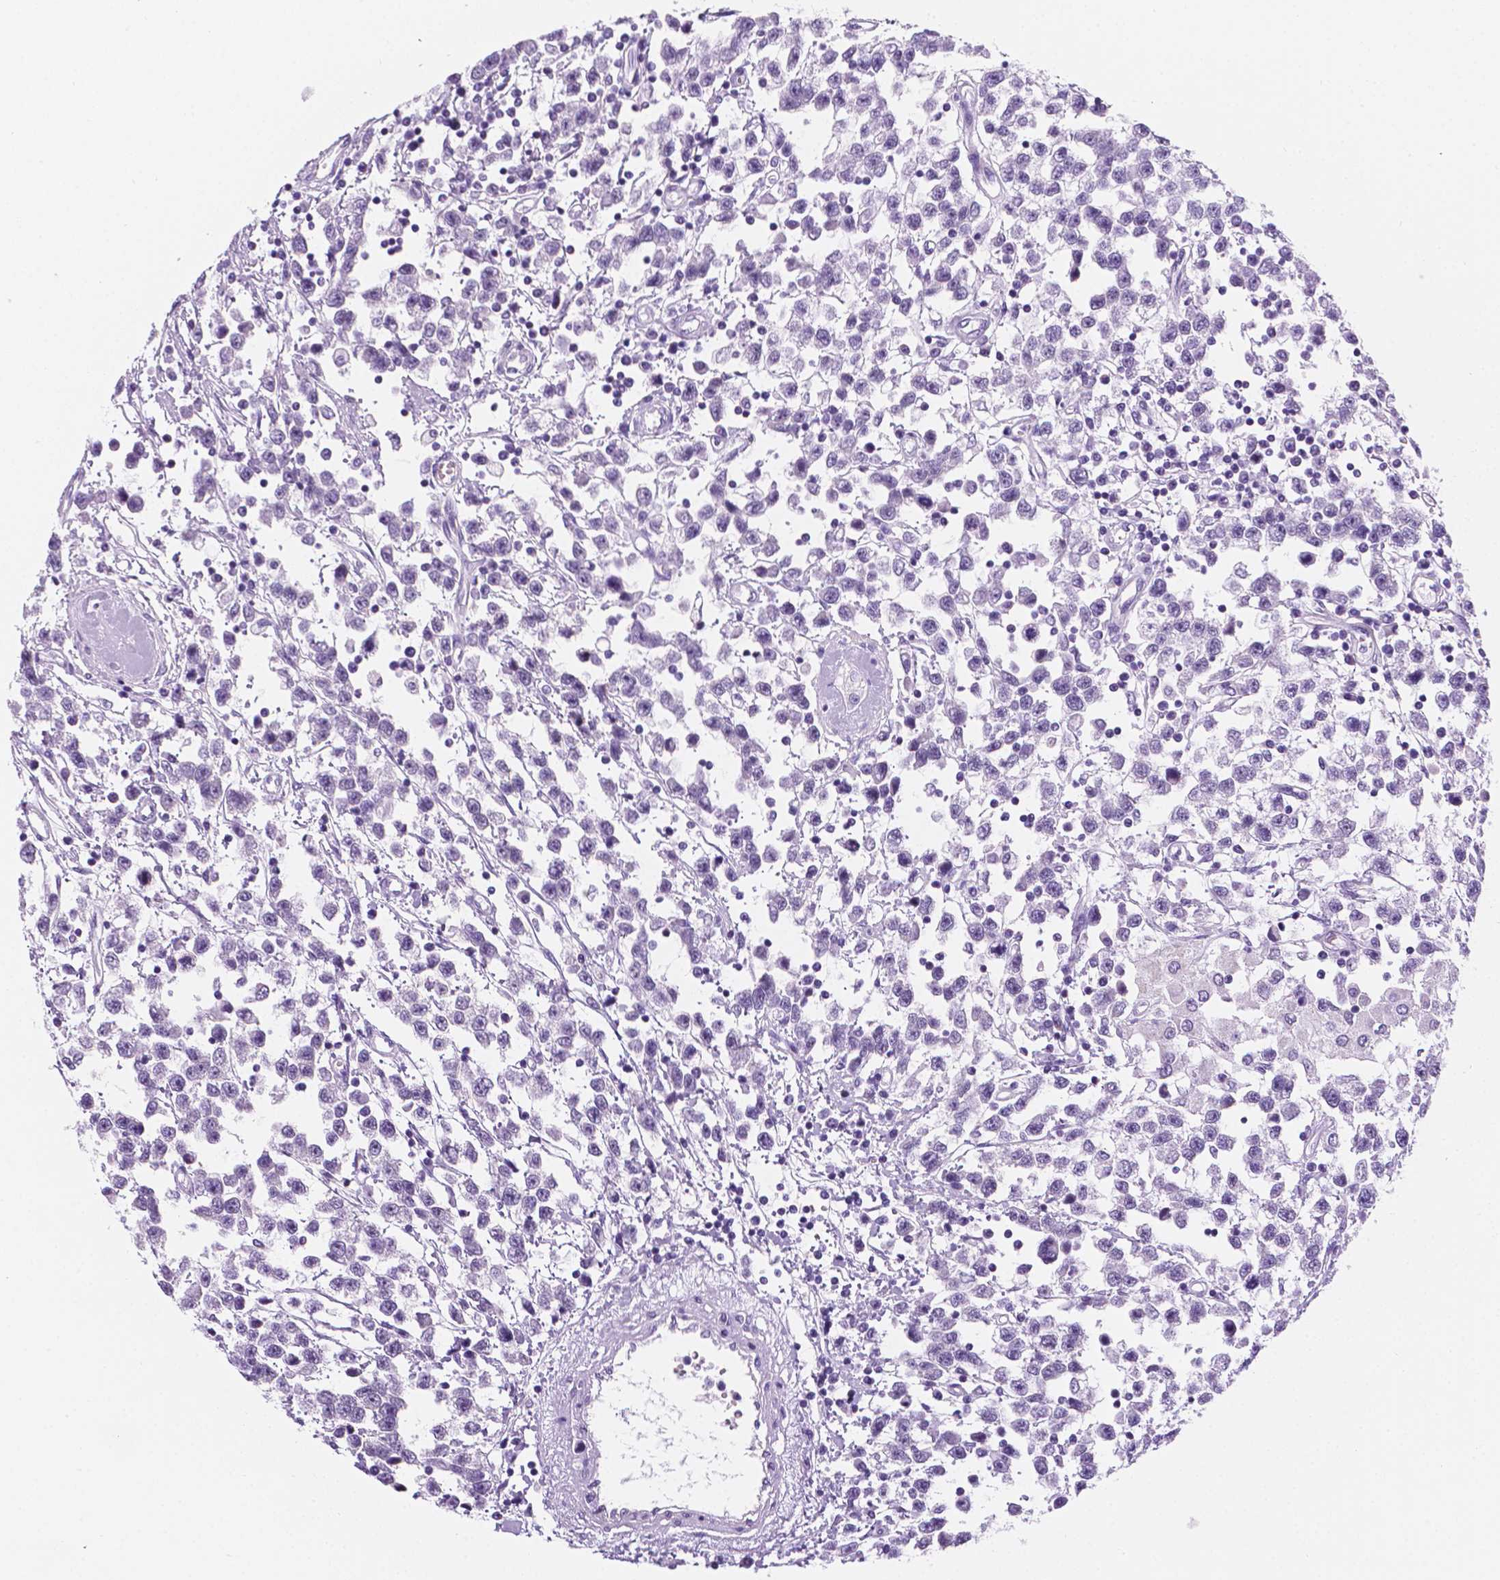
{"staining": {"intensity": "negative", "quantity": "none", "location": "none"}, "tissue": "testis cancer", "cell_type": "Tumor cells", "image_type": "cancer", "snomed": [{"axis": "morphology", "description": "Seminoma, NOS"}, {"axis": "topography", "description": "Testis"}], "caption": "The photomicrograph displays no significant positivity in tumor cells of testis seminoma.", "gene": "PPL", "patient": {"sex": "male", "age": 34}}